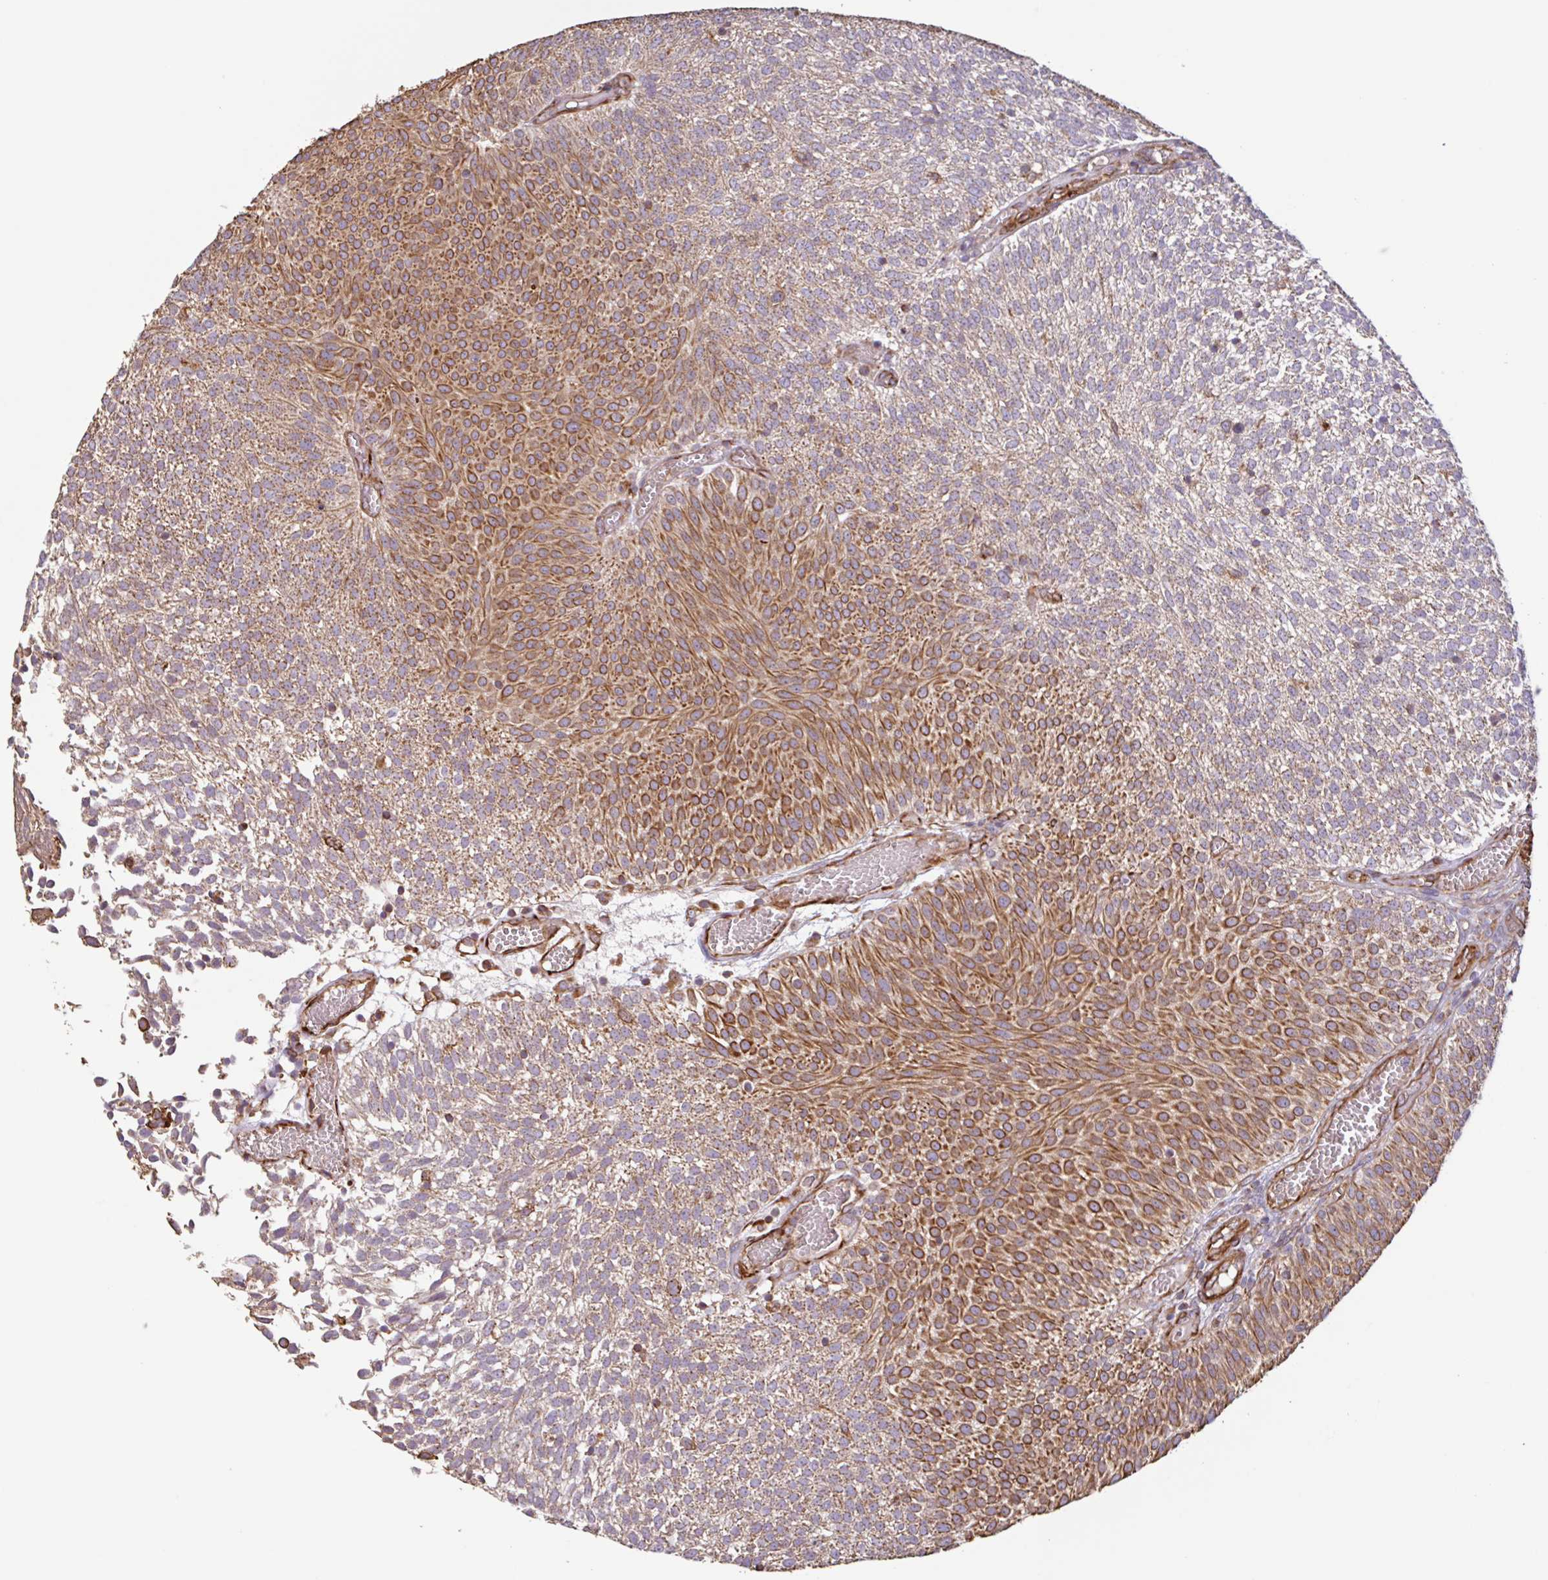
{"staining": {"intensity": "strong", "quantity": "25%-75%", "location": "cytoplasmic/membranous"}, "tissue": "urothelial cancer", "cell_type": "Tumor cells", "image_type": "cancer", "snomed": [{"axis": "morphology", "description": "Urothelial carcinoma, Low grade"}, {"axis": "topography", "description": "Urinary bladder"}], "caption": "A high-resolution photomicrograph shows immunohistochemistry staining of urothelial carcinoma (low-grade), which demonstrates strong cytoplasmic/membranous expression in approximately 25%-75% of tumor cells.", "gene": "ZNF790", "patient": {"sex": "female", "age": 79}}